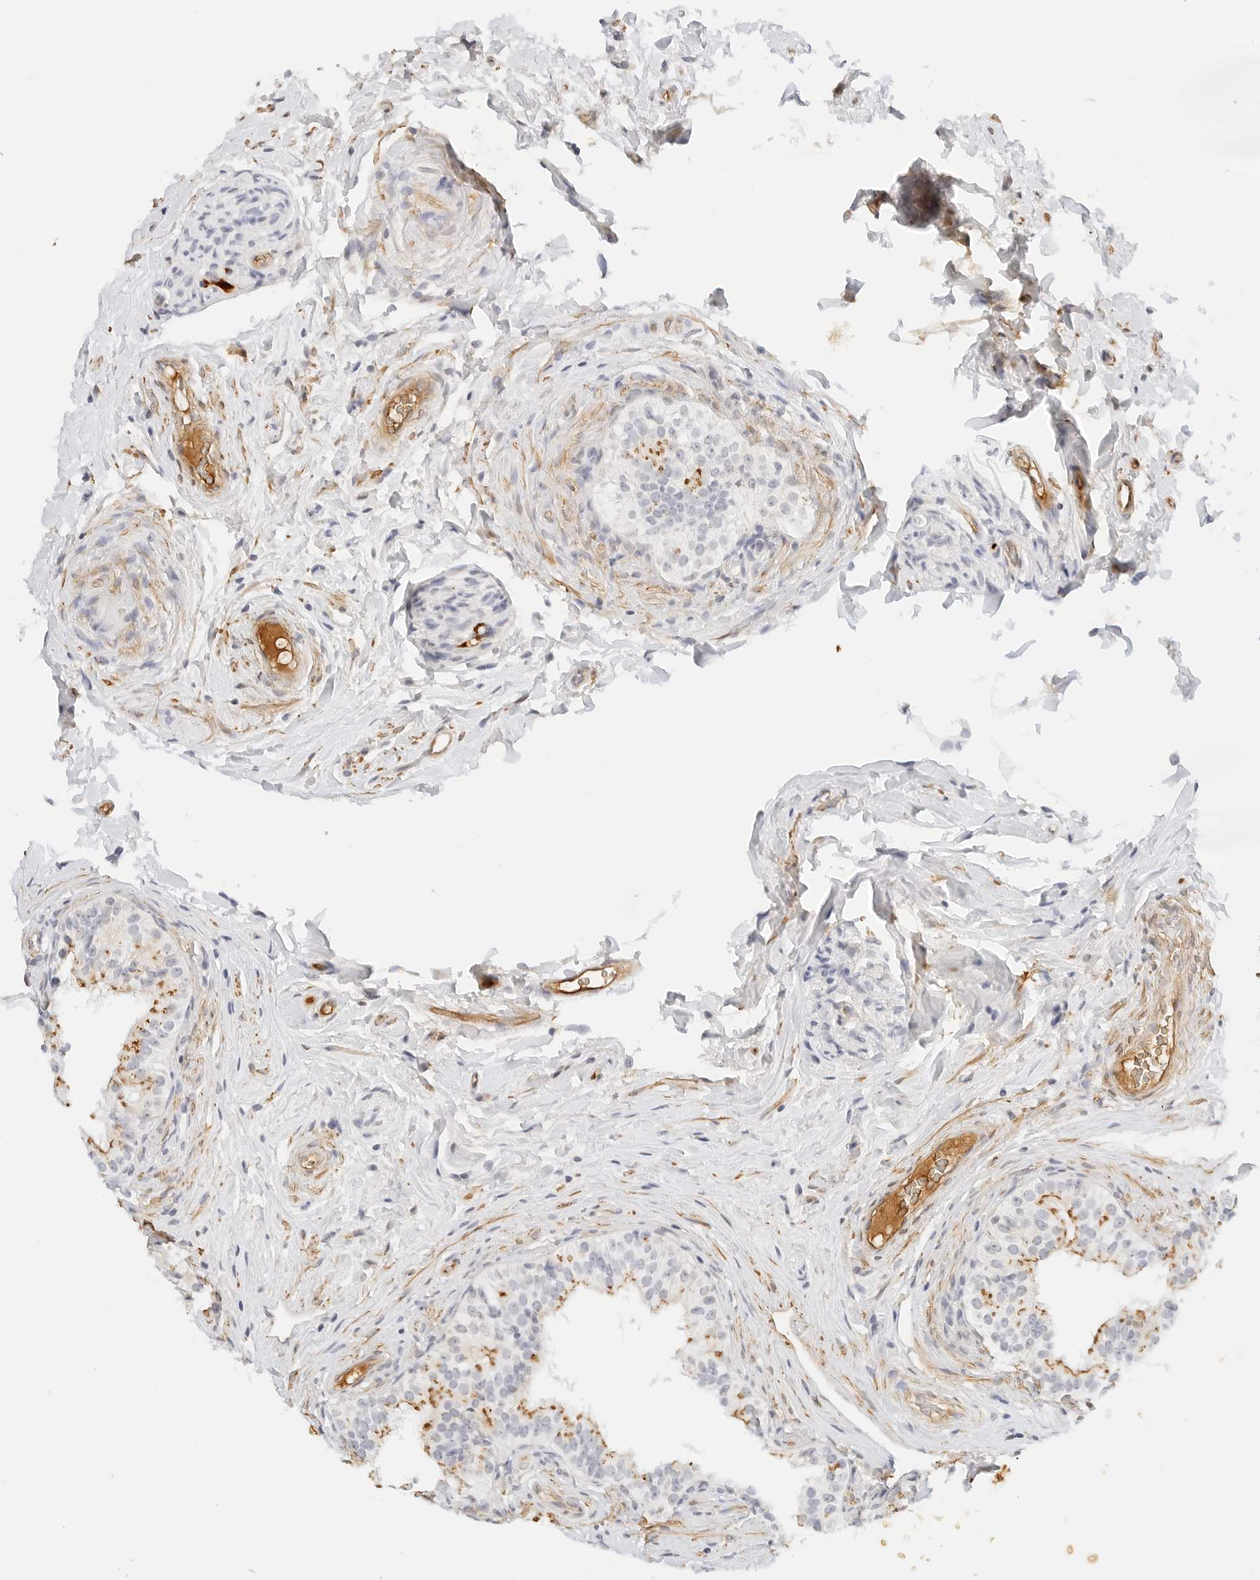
{"staining": {"intensity": "moderate", "quantity": "<25%", "location": "cytoplasmic/membranous"}, "tissue": "epididymis", "cell_type": "Glandular cells", "image_type": "normal", "snomed": [{"axis": "morphology", "description": "Normal tissue, NOS"}, {"axis": "topography", "description": "Epididymis"}], "caption": "IHC micrograph of benign human epididymis stained for a protein (brown), which exhibits low levels of moderate cytoplasmic/membranous positivity in about <25% of glandular cells.", "gene": "PKDCC", "patient": {"sex": "male", "age": 49}}